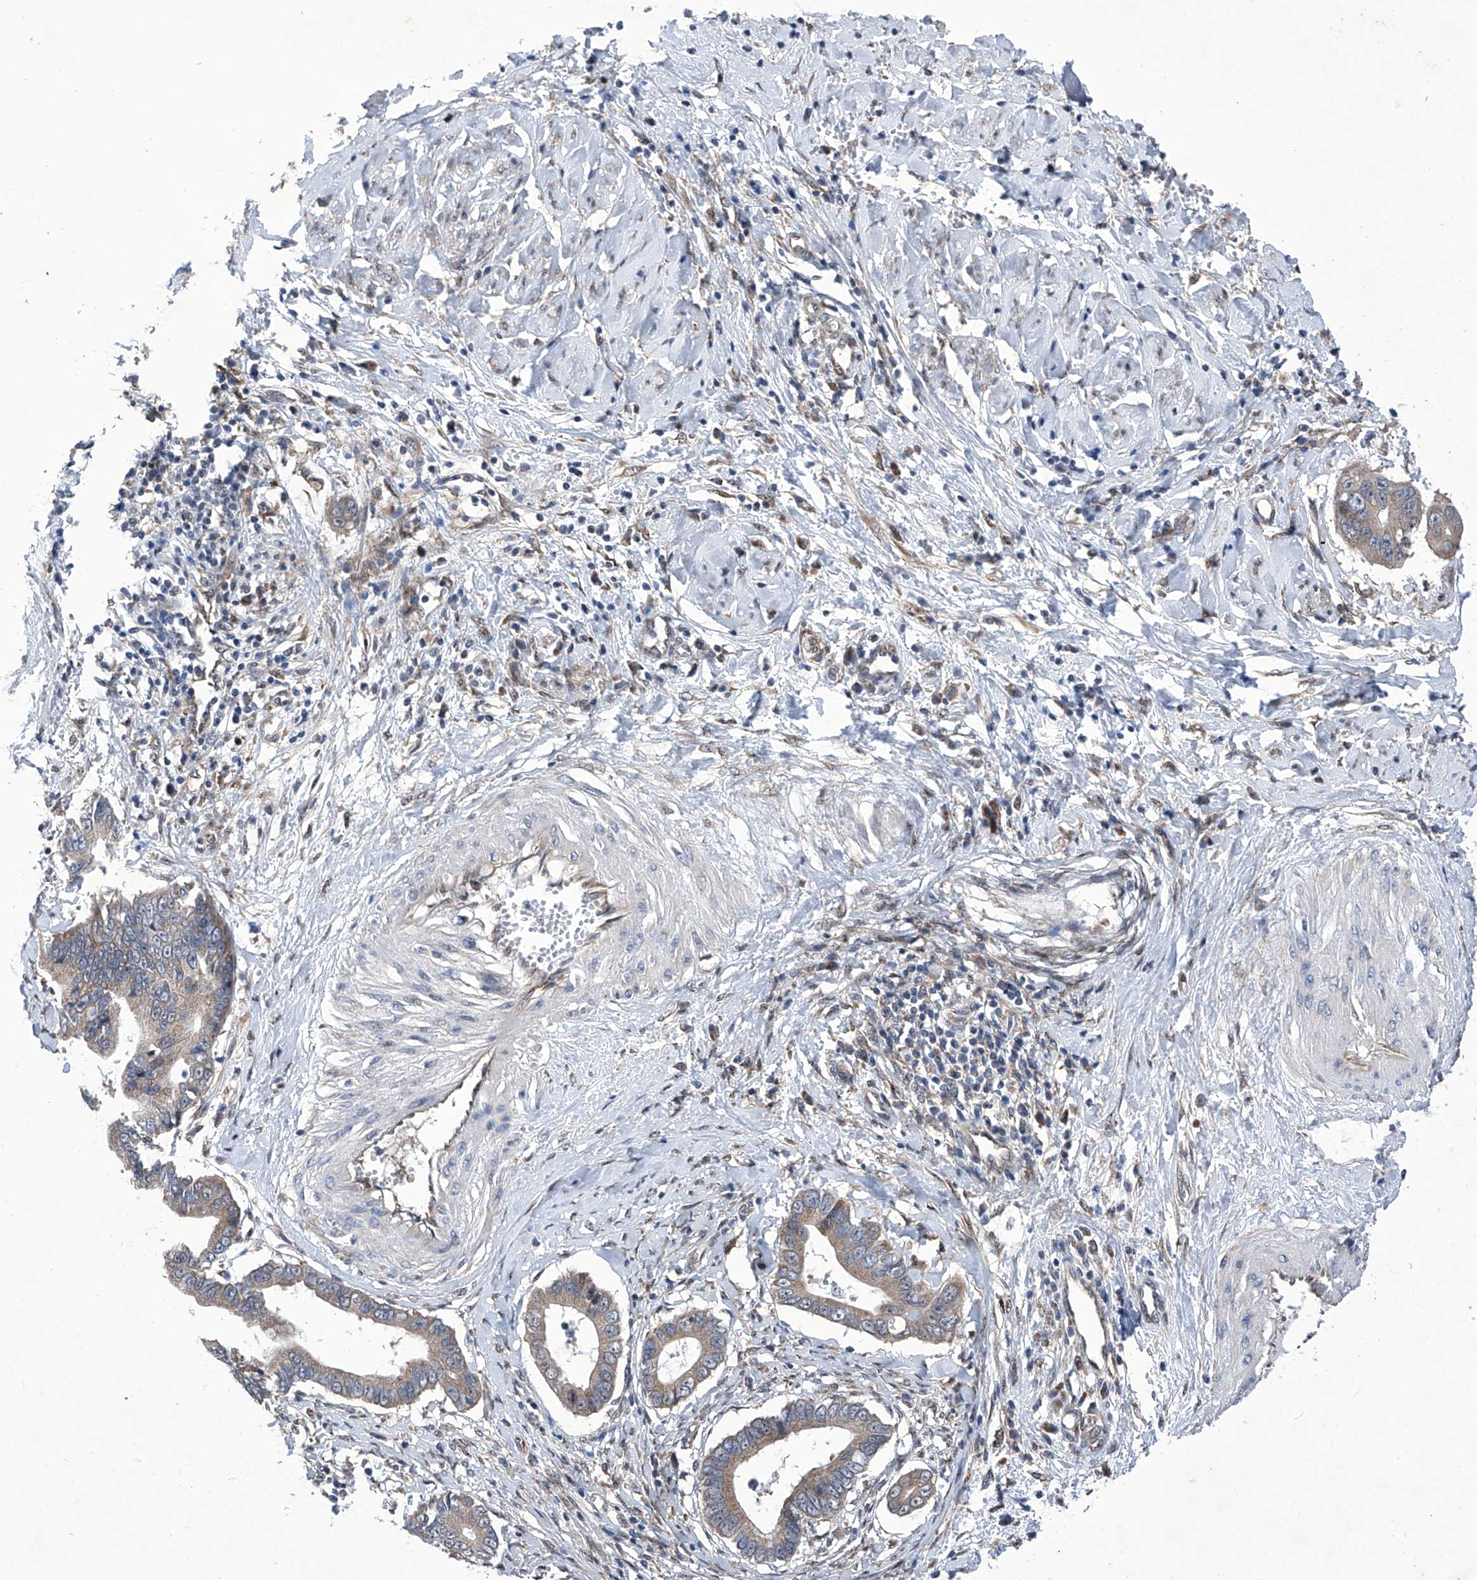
{"staining": {"intensity": "moderate", "quantity": ">75%", "location": "cytoplasmic/membranous"}, "tissue": "cervical cancer", "cell_type": "Tumor cells", "image_type": "cancer", "snomed": [{"axis": "morphology", "description": "Adenocarcinoma, NOS"}, {"axis": "topography", "description": "Cervix"}], "caption": "Adenocarcinoma (cervical) tissue demonstrates moderate cytoplasmic/membranous expression in about >75% of tumor cells, visualized by immunohistochemistry.", "gene": "KTI12", "patient": {"sex": "female", "age": 44}}